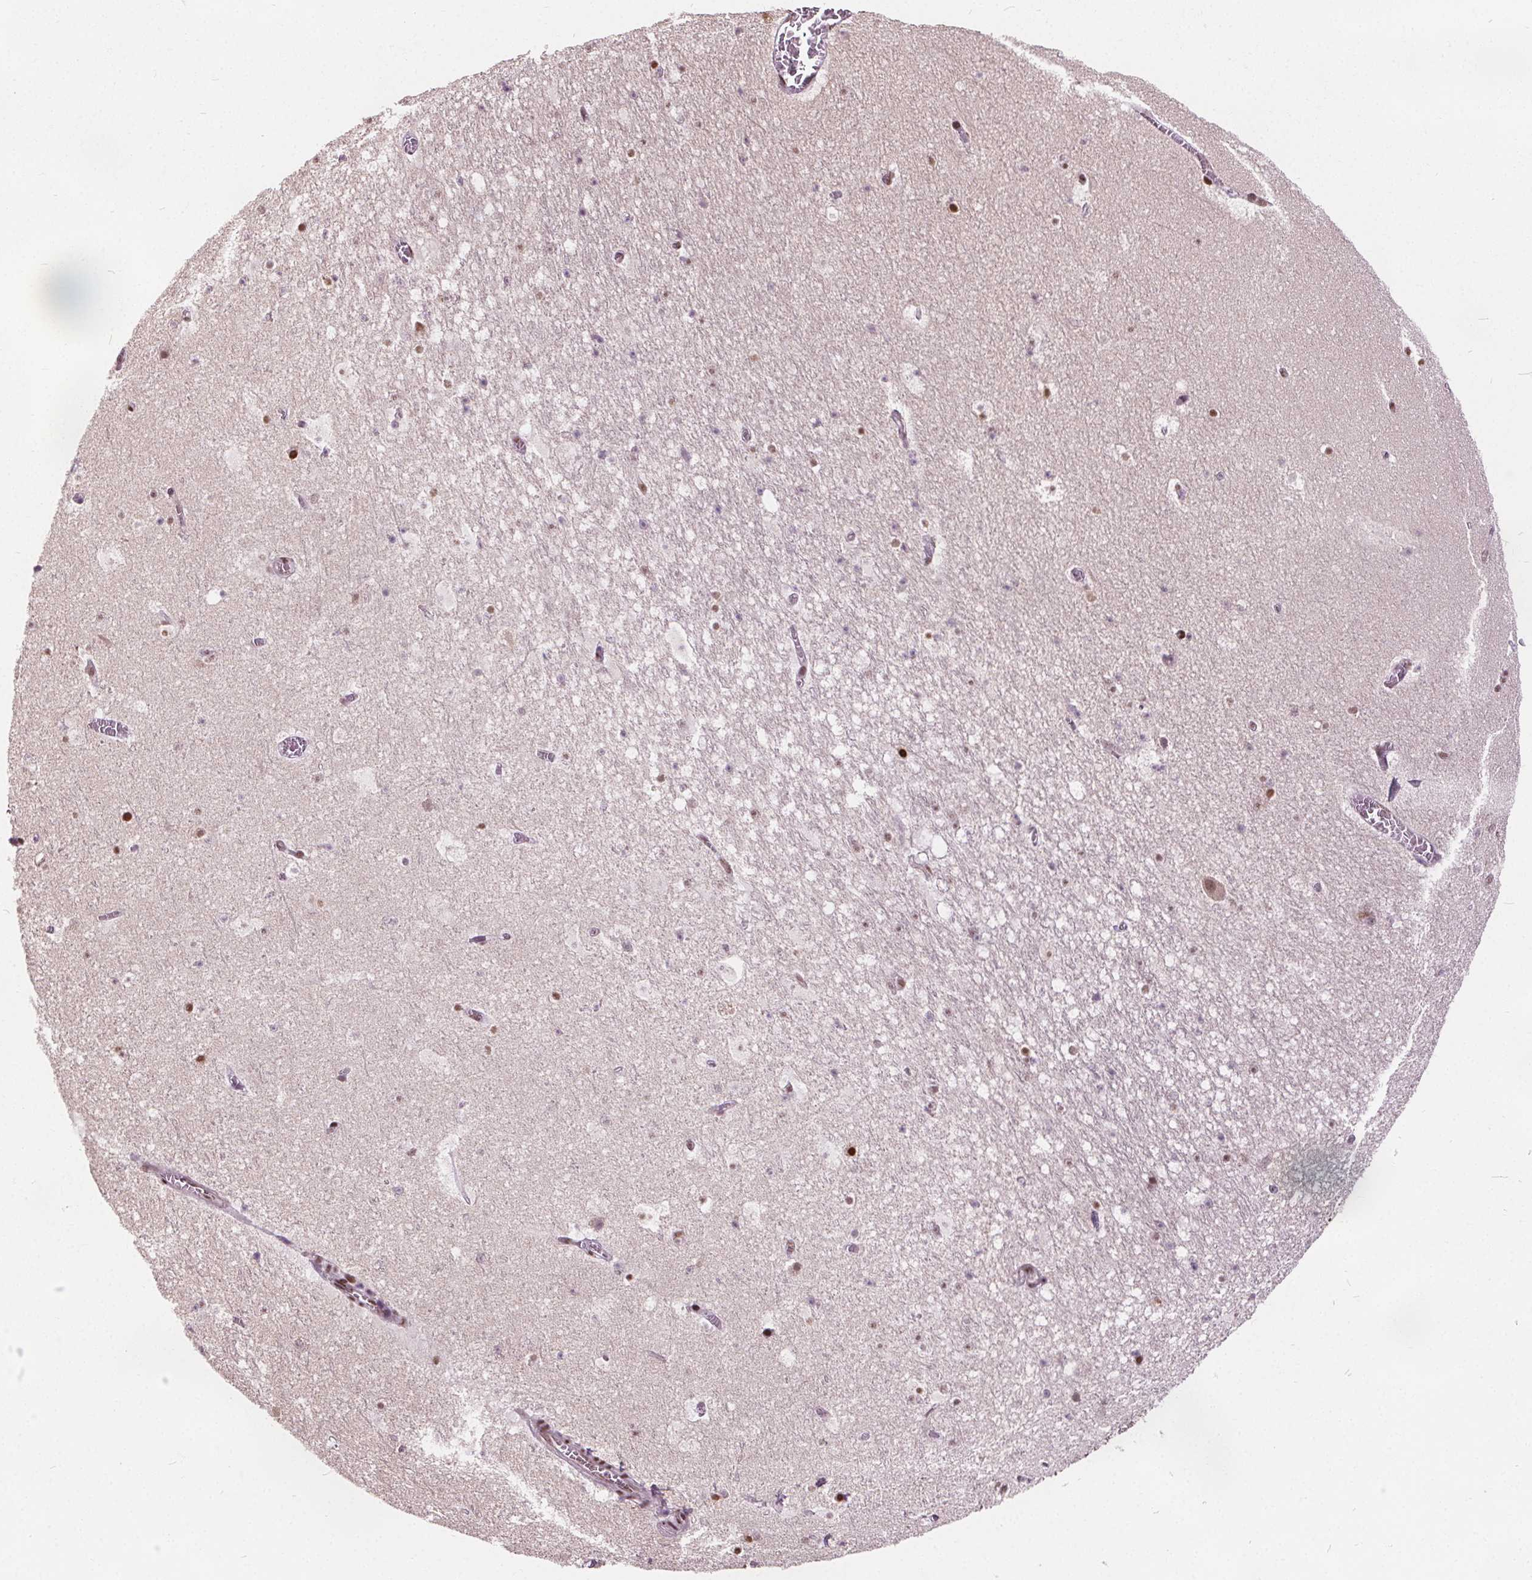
{"staining": {"intensity": "moderate", "quantity": "25%-75%", "location": "nuclear"}, "tissue": "hippocampus", "cell_type": "Glial cells", "image_type": "normal", "snomed": [{"axis": "morphology", "description": "Normal tissue, NOS"}, {"axis": "topography", "description": "Hippocampus"}], "caption": "Moderate nuclear staining is seen in approximately 25%-75% of glial cells in benign hippocampus. (DAB (3,3'-diaminobenzidine) IHC with brightfield microscopy, high magnification).", "gene": "ISLR2", "patient": {"sex": "female", "age": 42}}